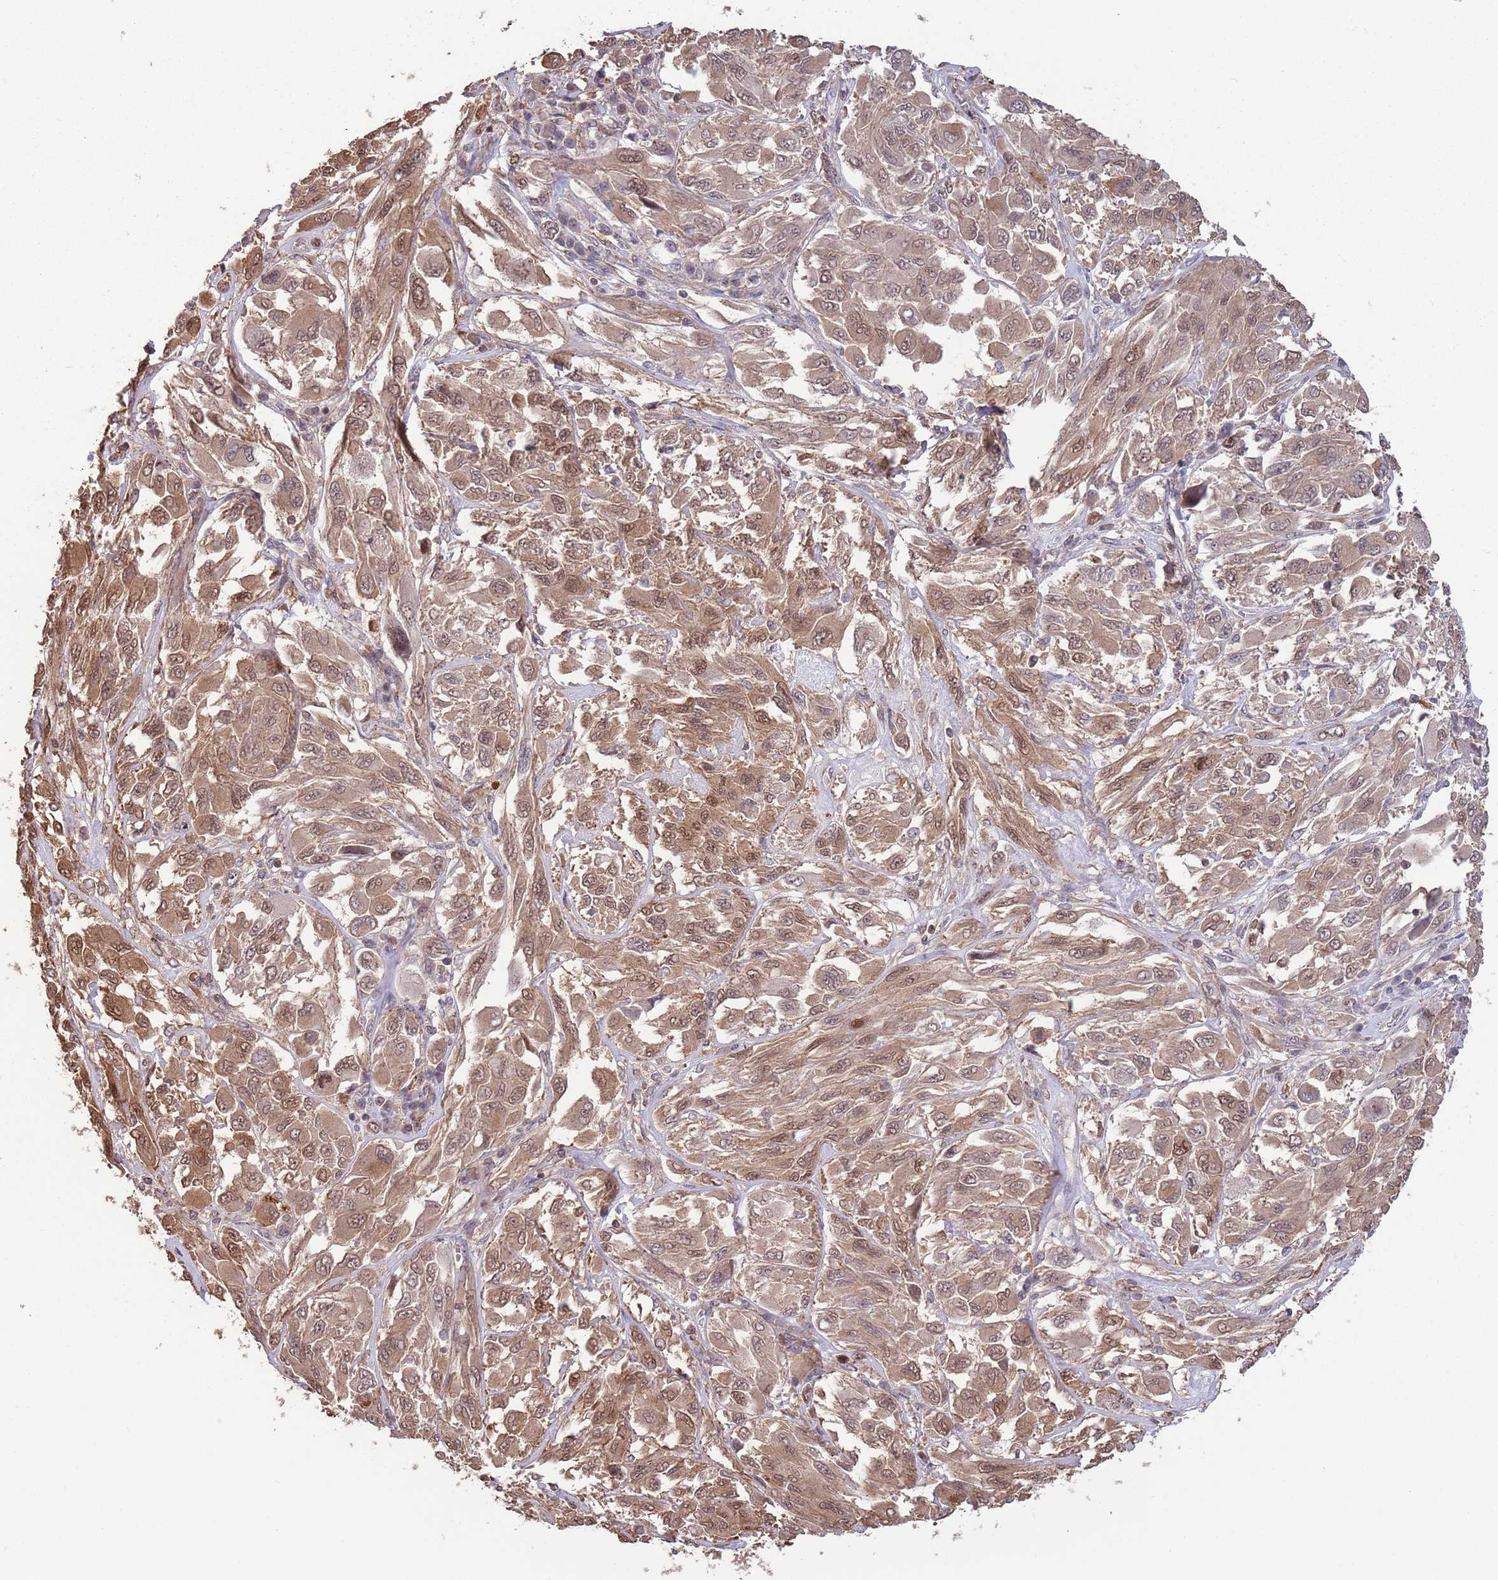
{"staining": {"intensity": "moderate", "quantity": ">75%", "location": "cytoplasmic/membranous,nuclear"}, "tissue": "melanoma", "cell_type": "Tumor cells", "image_type": "cancer", "snomed": [{"axis": "morphology", "description": "Malignant melanoma, NOS"}, {"axis": "topography", "description": "Skin"}], "caption": "This is an image of immunohistochemistry staining of malignant melanoma, which shows moderate staining in the cytoplasmic/membranous and nuclear of tumor cells.", "gene": "SALL1", "patient": {"sex": "female", "age": 91}}